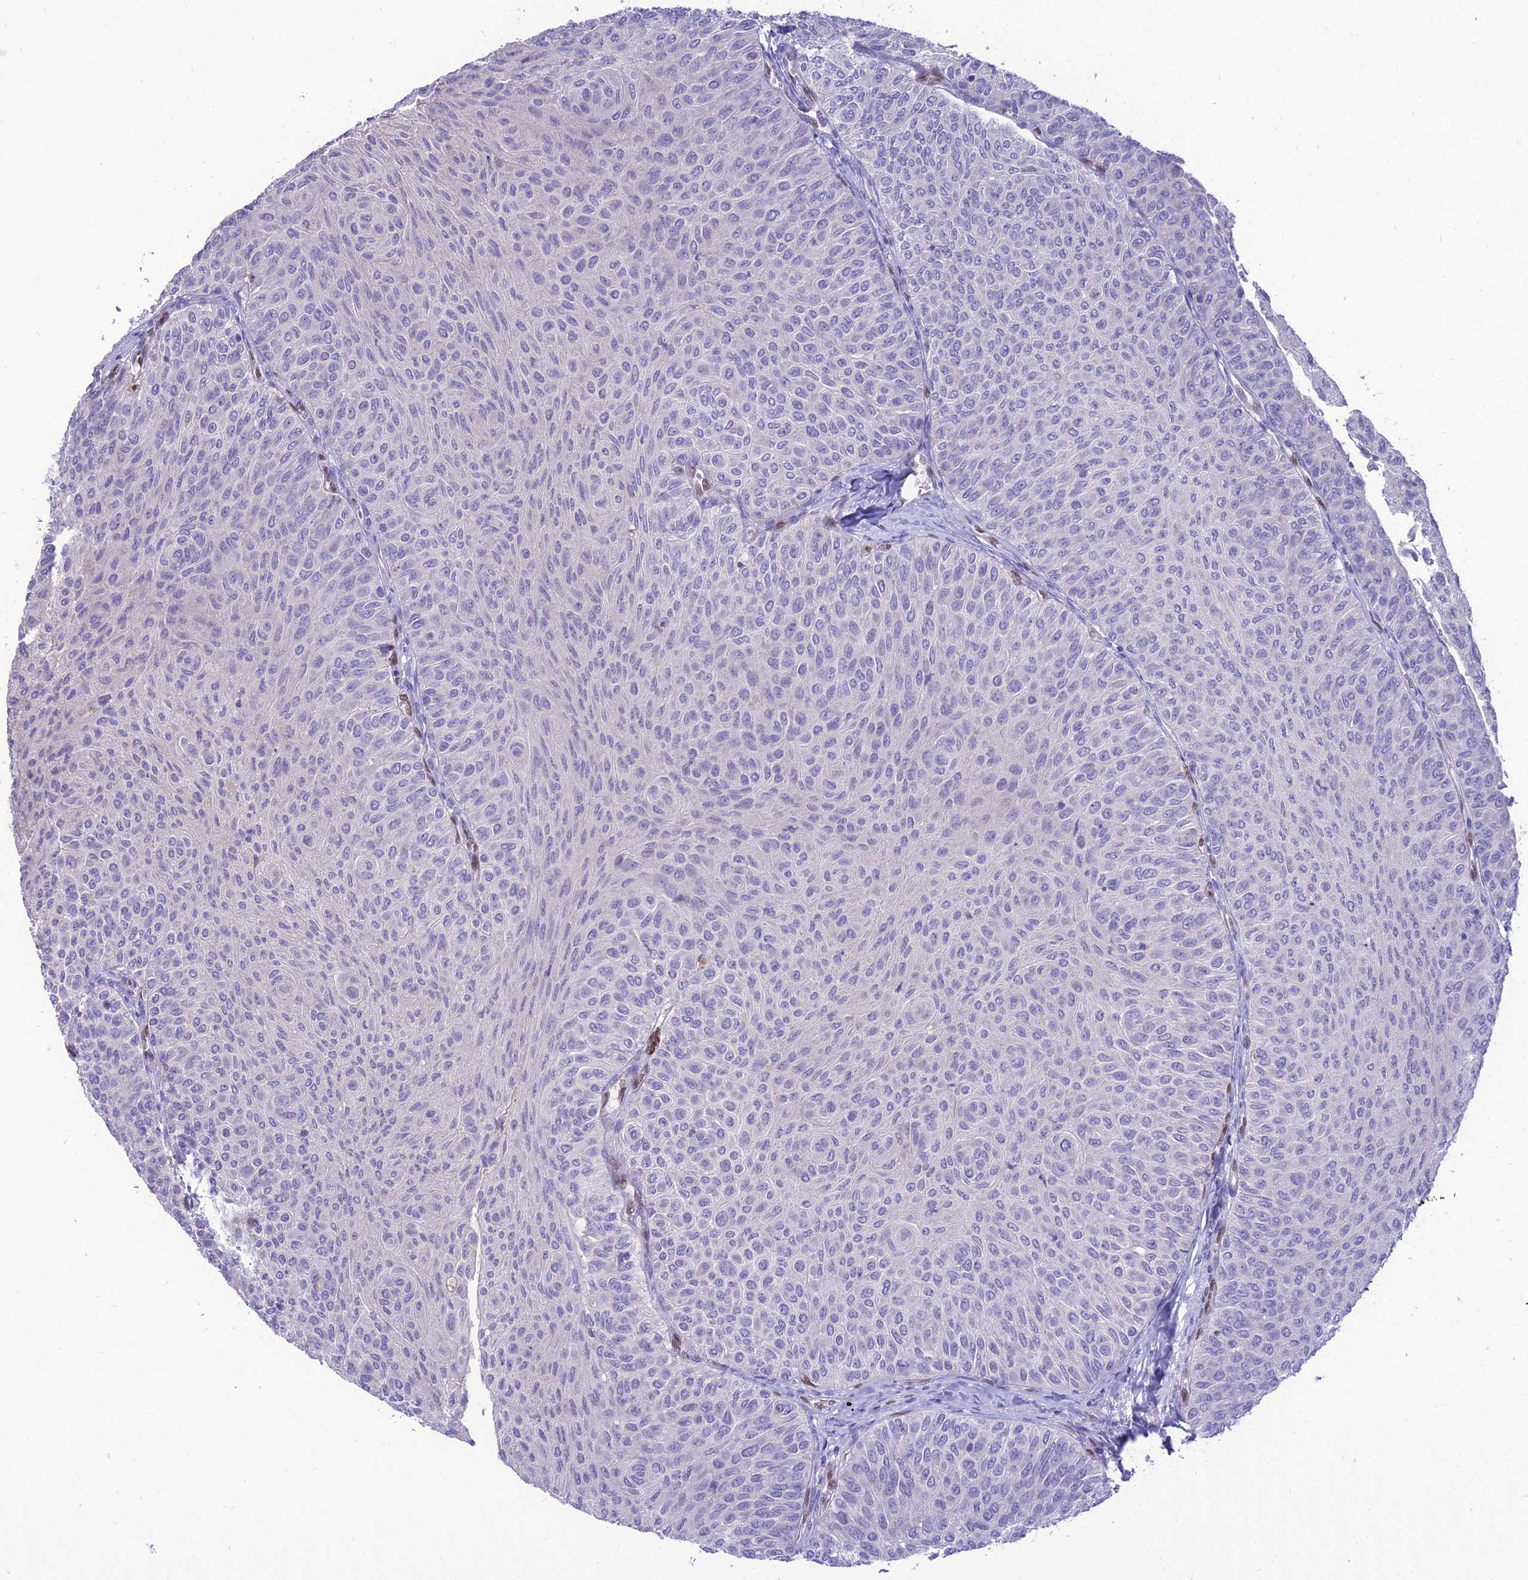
{"staining": {"intensity": "negative", "quantity": "none", "location": "none"}, "tissue": "urothelial cancer", "cell_type": "Tumor cells", "image_type": "cancer", "snomed": [{"axis": "morphology", "description": "Urothelial carcinoma, Low grade"}, {"axis": "topography", "description": "Urinary bladder"}], "caption": "The IHC micrograph has no significant positivity in tumor cells of urothelial cancer tissue.", "gene": "NOVA2", "patient": {"sex": "male", "age": 78}}